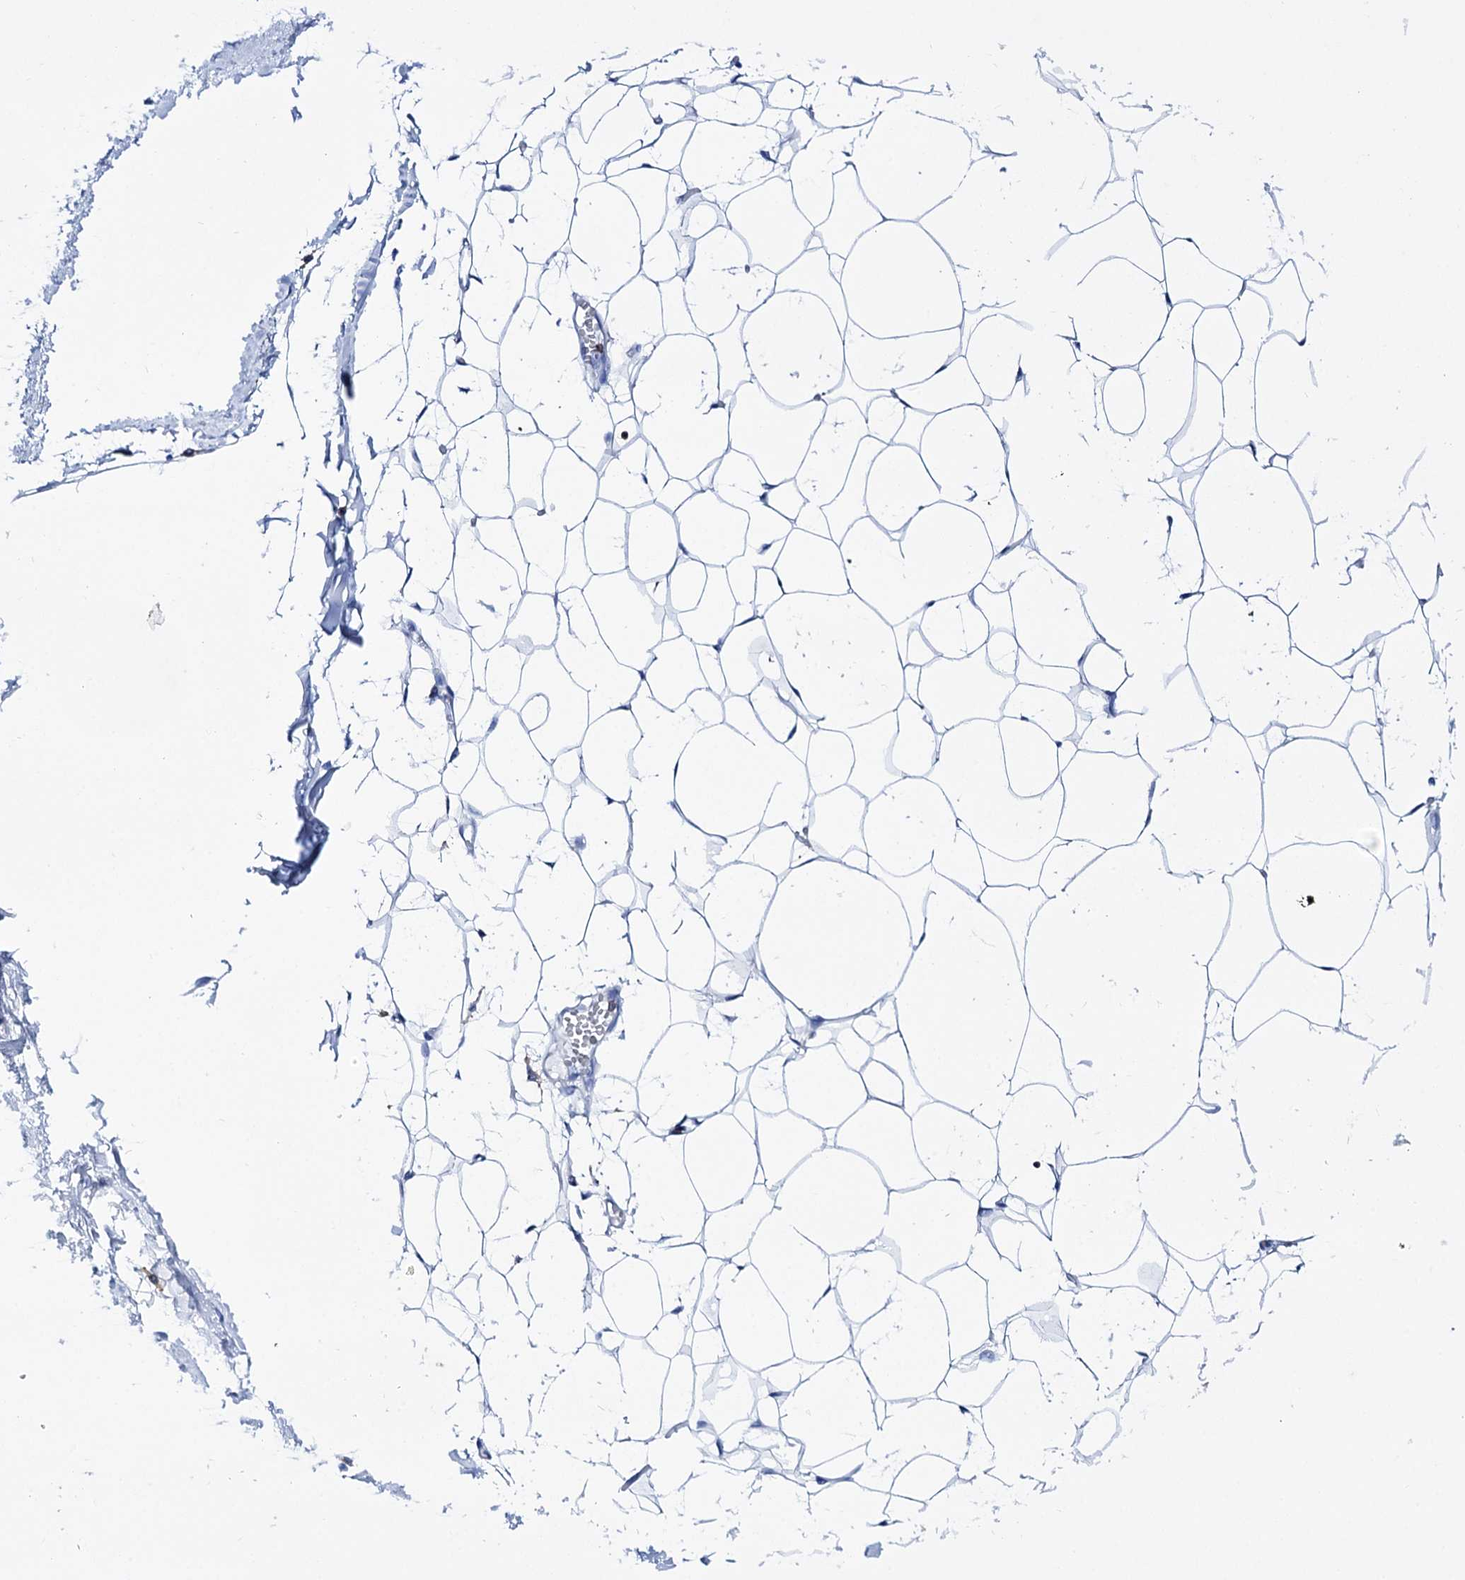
{"staining": {"intensity": "negative", "quantity": "none", "location": "none"}, "tissue": "breast", "cell_type": "Adipocytes", "image_type": "normal", "snomed": [{"axis": "morphology", "description": "Normal tissue, NOS"}, {"axis": "topography", "description": "Breast"}], "caption": "Immunohistochemistry (IHC) histopathology image of benign breast stained for a protein (brown), which exhibits no staining in adipocytes. The staining was performed using DAB (3,3'-diaminobenzidine) to visualize the protein expression in brown, while the nuclei were stained in blue with hematoxylin (Magnification: 20x).", "gene": "DEF6", "patient": {"sex": "female", "age": 27}}